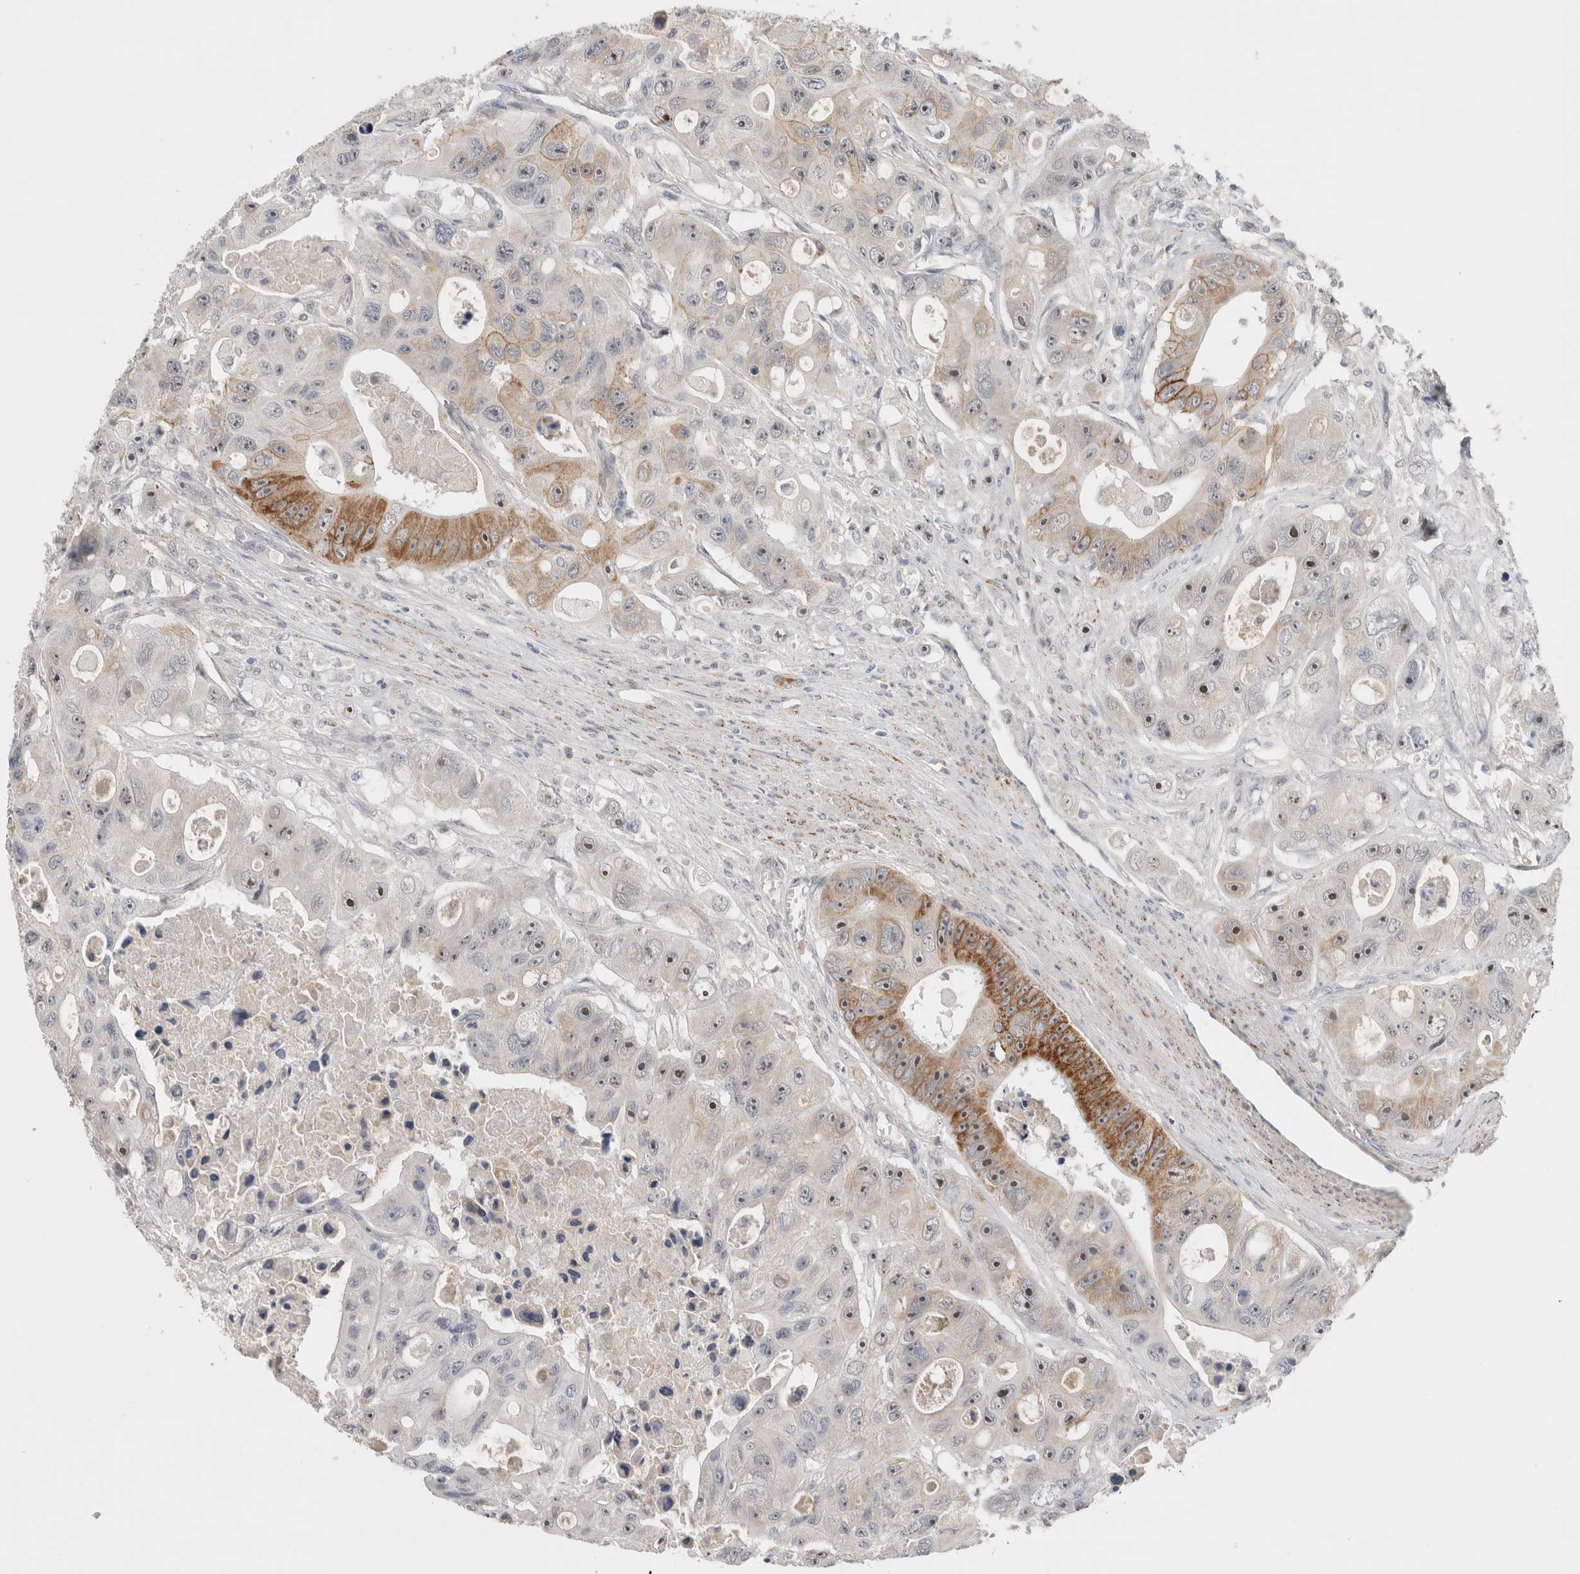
{"staining": {"intensity": "moderate", "quantity": ">75%", "location": "cytoplasmic/membranous,nuclear"}, "tissue": "colorectal cancer", "cell_type": "Tumor cells", "image_type": "cancer", "snomed": [{"axis": "morphology", "description": "Adenocarcinoma, NOS"}, {"axis": "topography", "description": "Colon"}], "caption": "This is a micrograph of immunohistochemistry (IHC) staining of colorectal adenocarcinoma, which shows moderate expression in the cytoplasmic/membranous and nuclear of tumor cells.", "gene": "HCN3", "patient": {"sex": "female", "age": 46}}